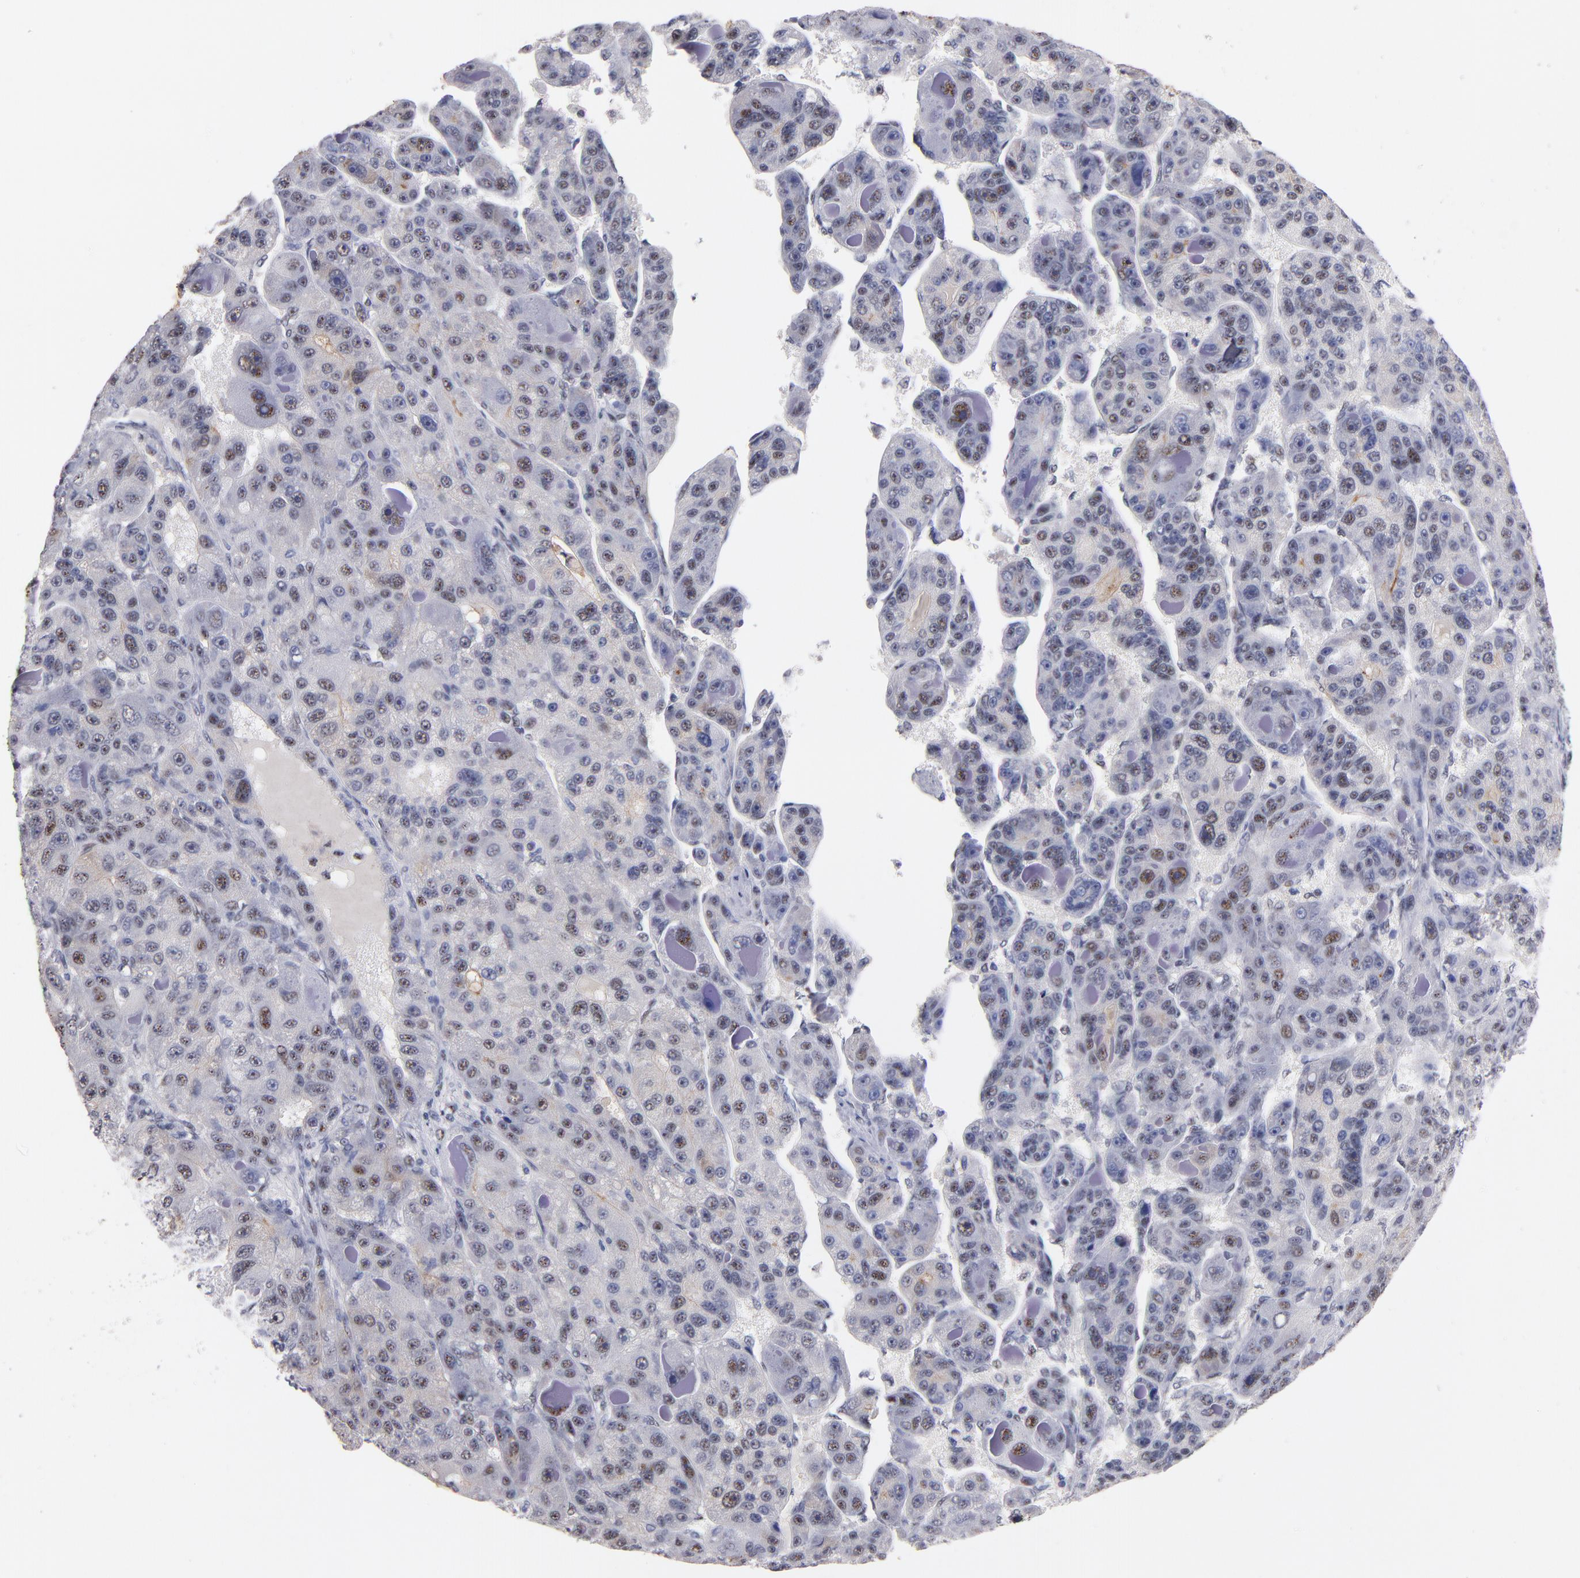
{"staining": {"intensity": "weak", "quantity": "25%-75%", "location": "nuclear"}, "tissue": "liver cancer", "cell_type": "Tumor cells", "image_type": "cancer", "snomed": [{"axis": "morphology", "description": "Carcinoma, Hepatocellular, NOS"}, {"axis": "topography", "description": "Liver"}], "caption": "Hepatocellular carcinoma (liver) stained with a protein marker shows weak staining in tumor cells.", "gene": "RAF1", "patient": {"sex": "male", "age": 76}}